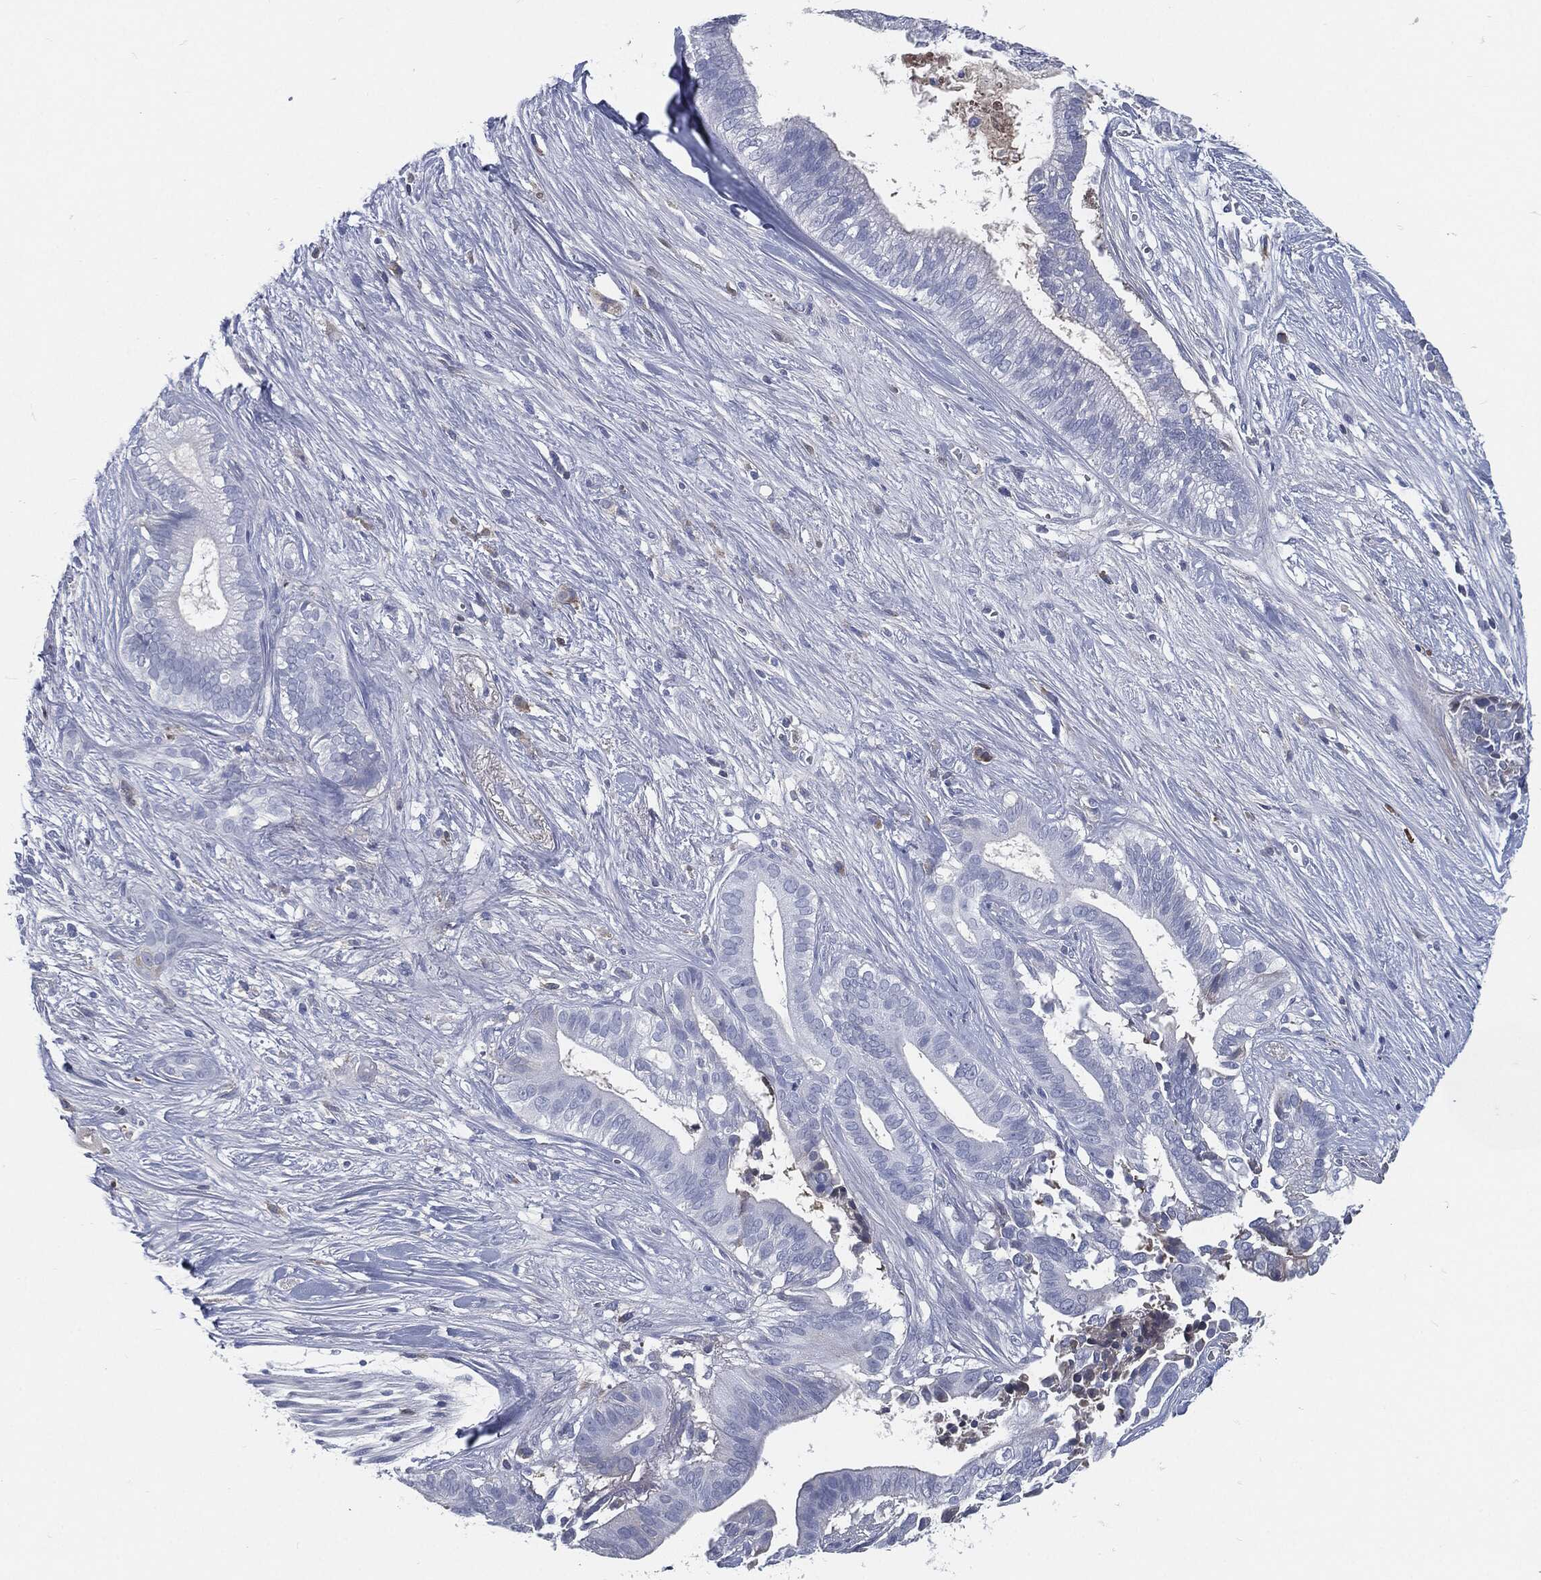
{"staining": {"intensity": "negative", "quantity": "none", "location": "none"}, "tissue": "pancreatic cancer", "cell_type": "Tumor cells", "image_type": "cancer", "snomed": [{"axis": "morphology", "description": "Adenocarcinoma, NOS"}, {"axis": "topography", "description": "Pancreas"}], "caption": "Micrograph shows no significant protein expression in tumor cells of pancreatic cancer (adenocarcinoma).", "gene": "MST1", "patient": {"sex": "male", "age": 61}}